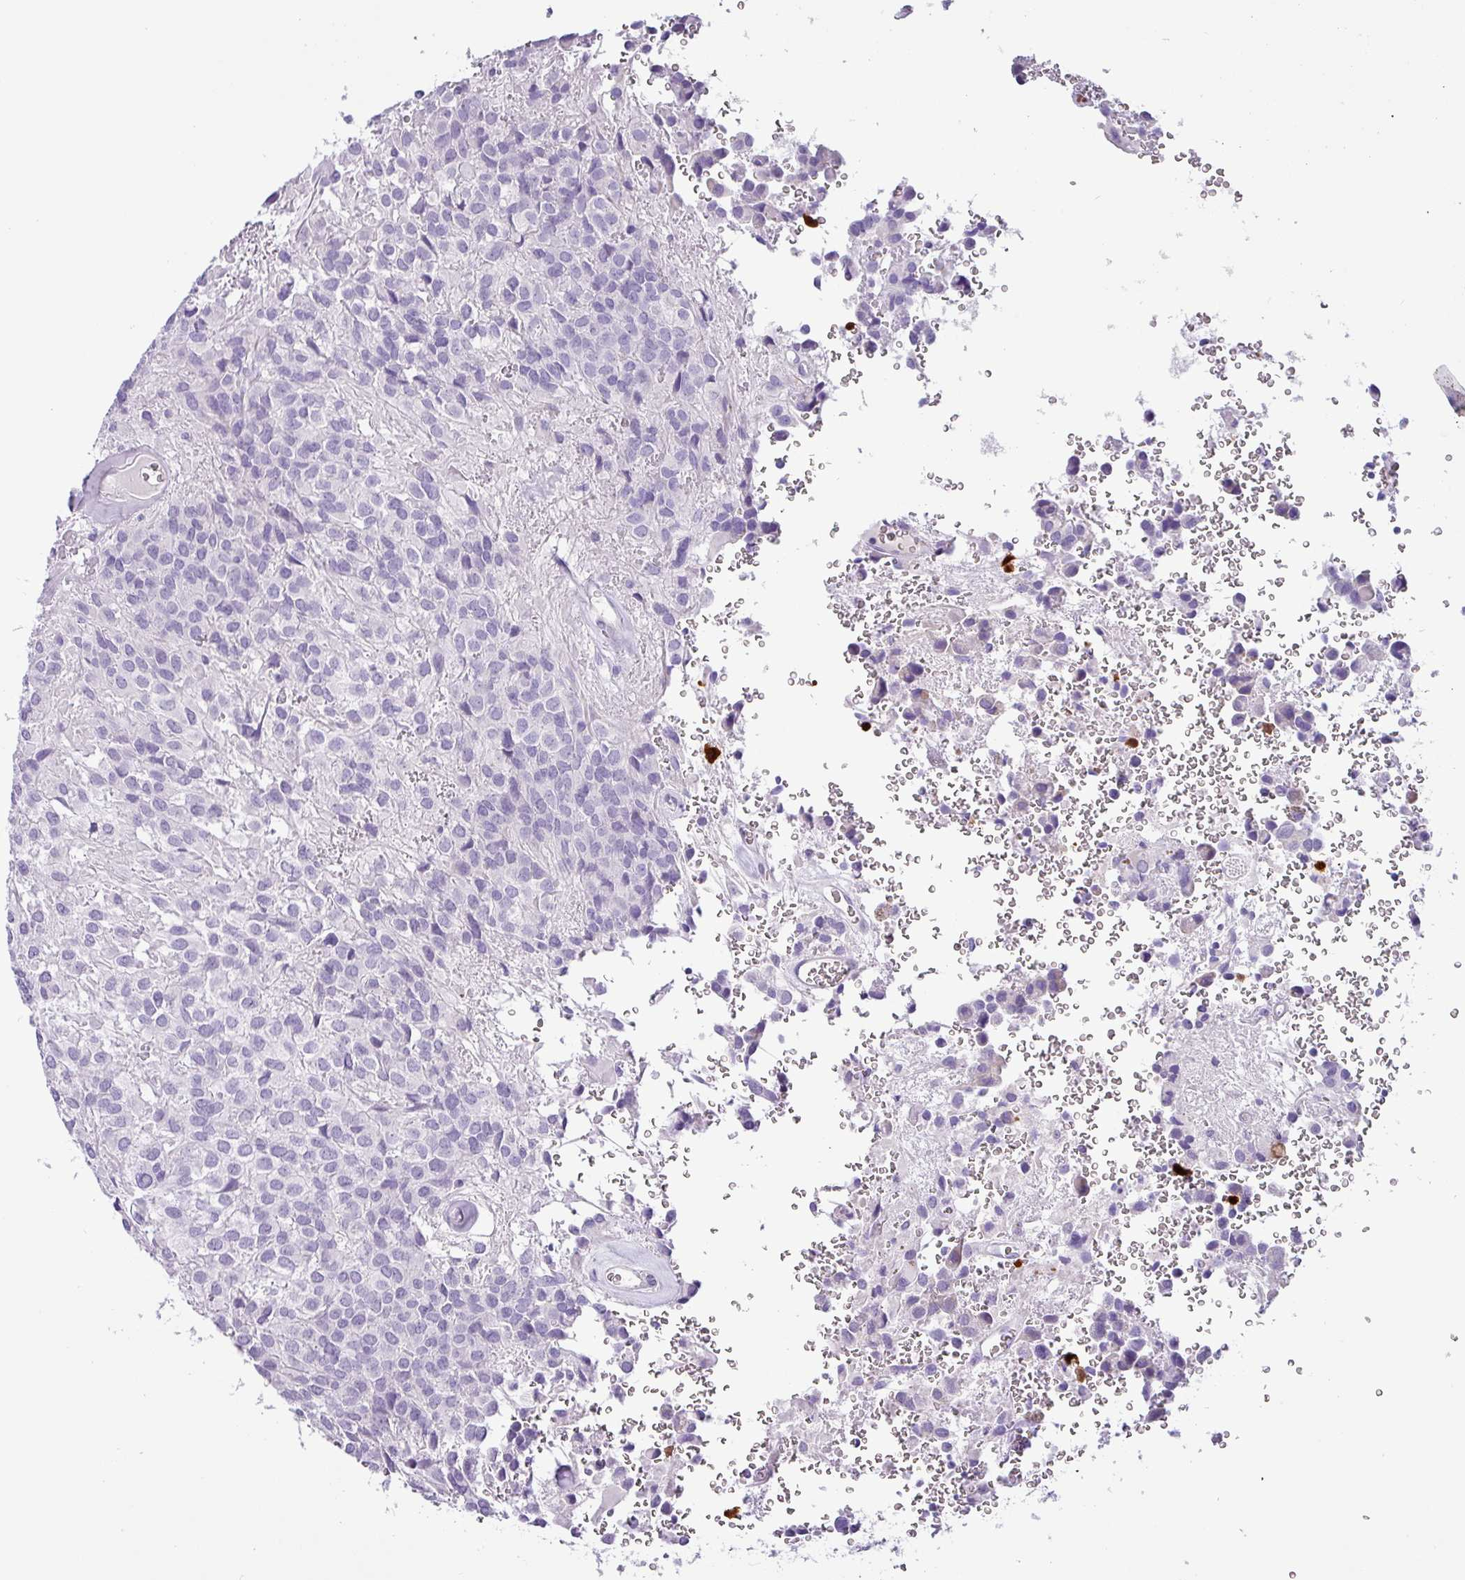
{"staining": {"intensity": "negative", "quantity": "none", "location": "none"}, "tissue": "glioma", "cell_type": "Tumor cells", "image_type": "cancer", "snomed": [{"axis": "morphology", "description": "Glioma, malignant, Low grade"}, {"axis": "topography", "description": "Brain"}], "caption": "Glioma stained for a protein using immunohistochemistry displays no staining tumor cells.", "gene": "SH2D3C", "patient": {"sex": "male", "age": 56}}